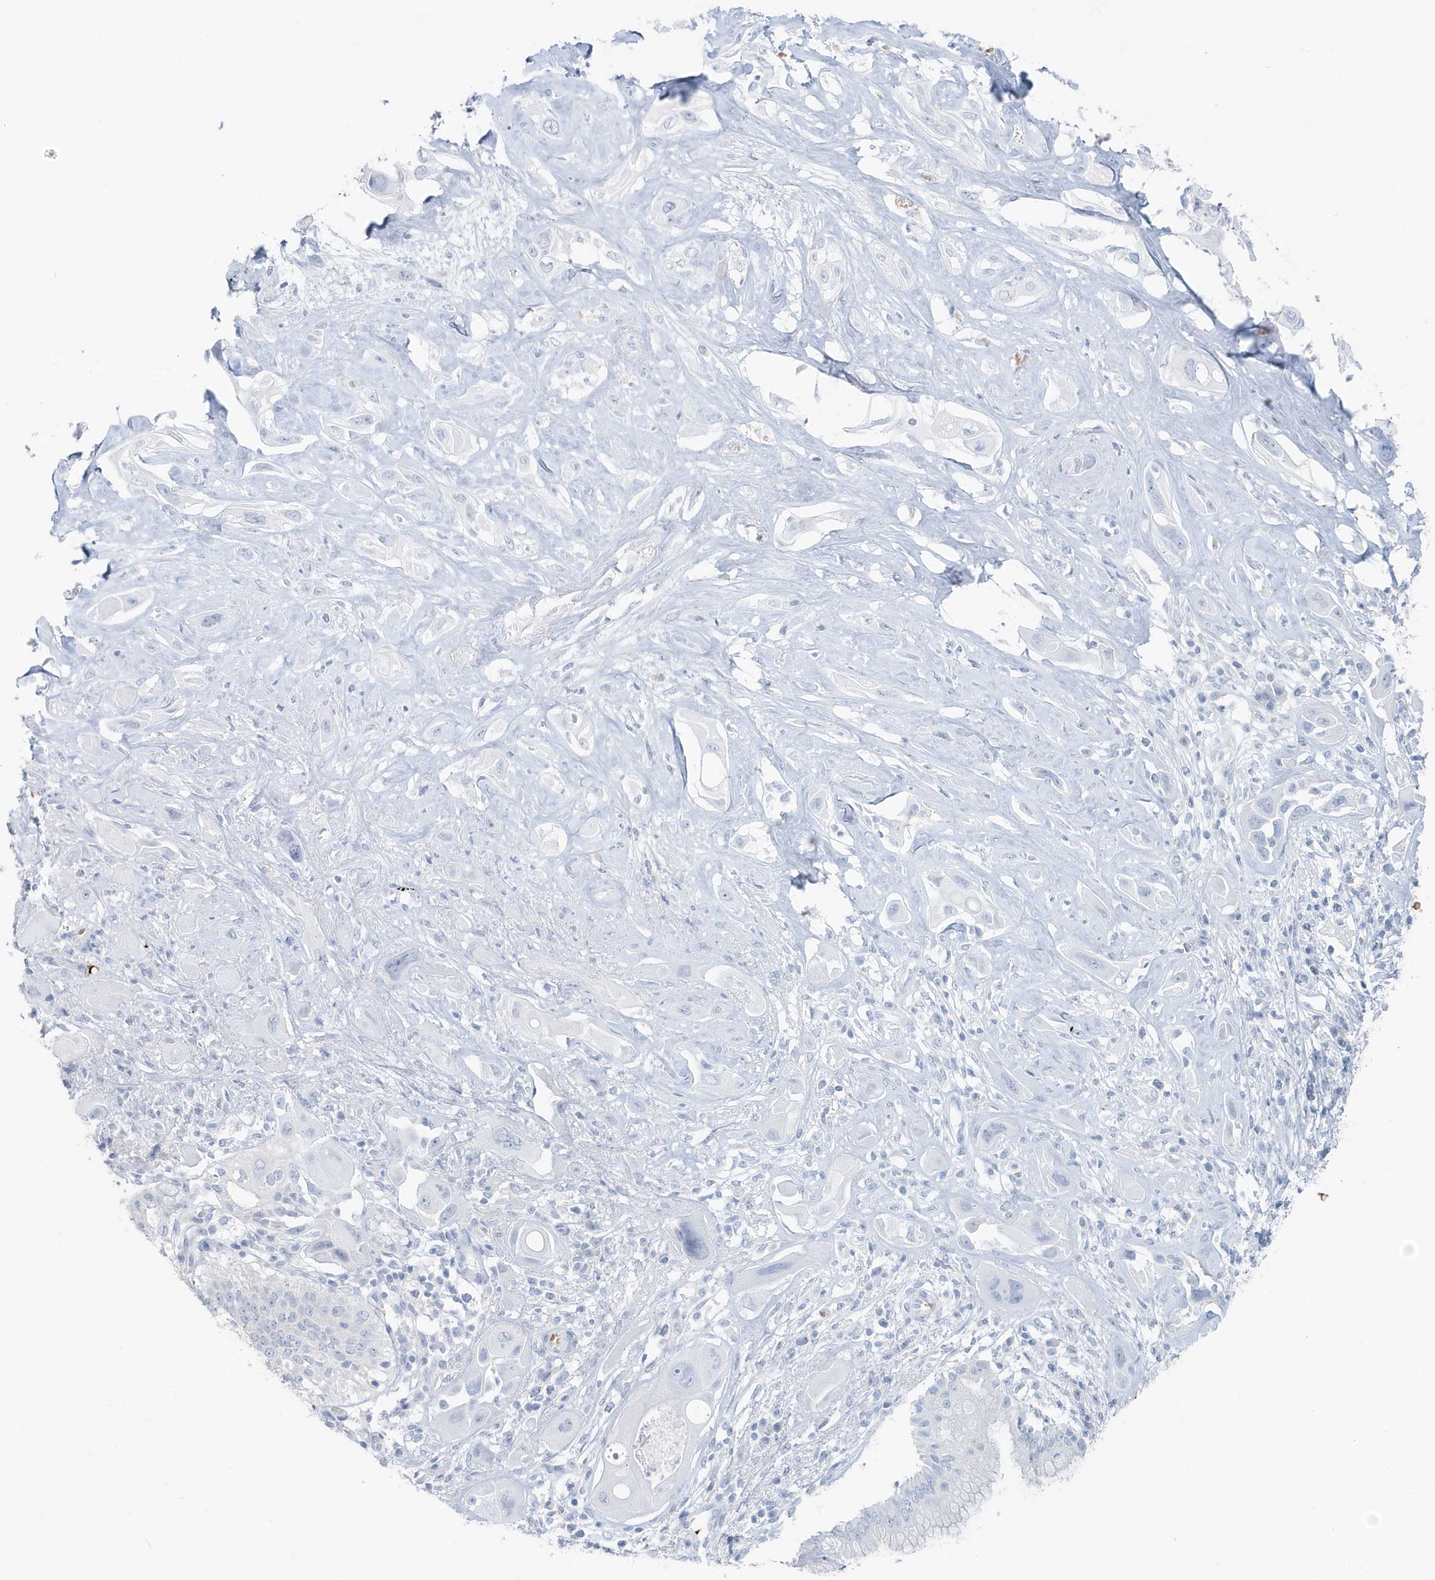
{"staining": {"intensity": "negative", "quantity": "none", "location": "none"}, "tissue": "pancreatic cancer", "cell_type": "Tumor cells", "image_type": "cancer", "snomed": [{"axis": "morphology", "description": "Adenocarcinoma, NOS"}, {"axis": "topography", "description": "Pancreas"}], "caption": "This is a micrograph of immunohistochemistry staining of adenocarcinoma (pancreatic), which shows no staining in tumor cells. Nuclei are stained in blue.", "gene": "HBA2", "patient": {"sex": "male", "age": 68}}